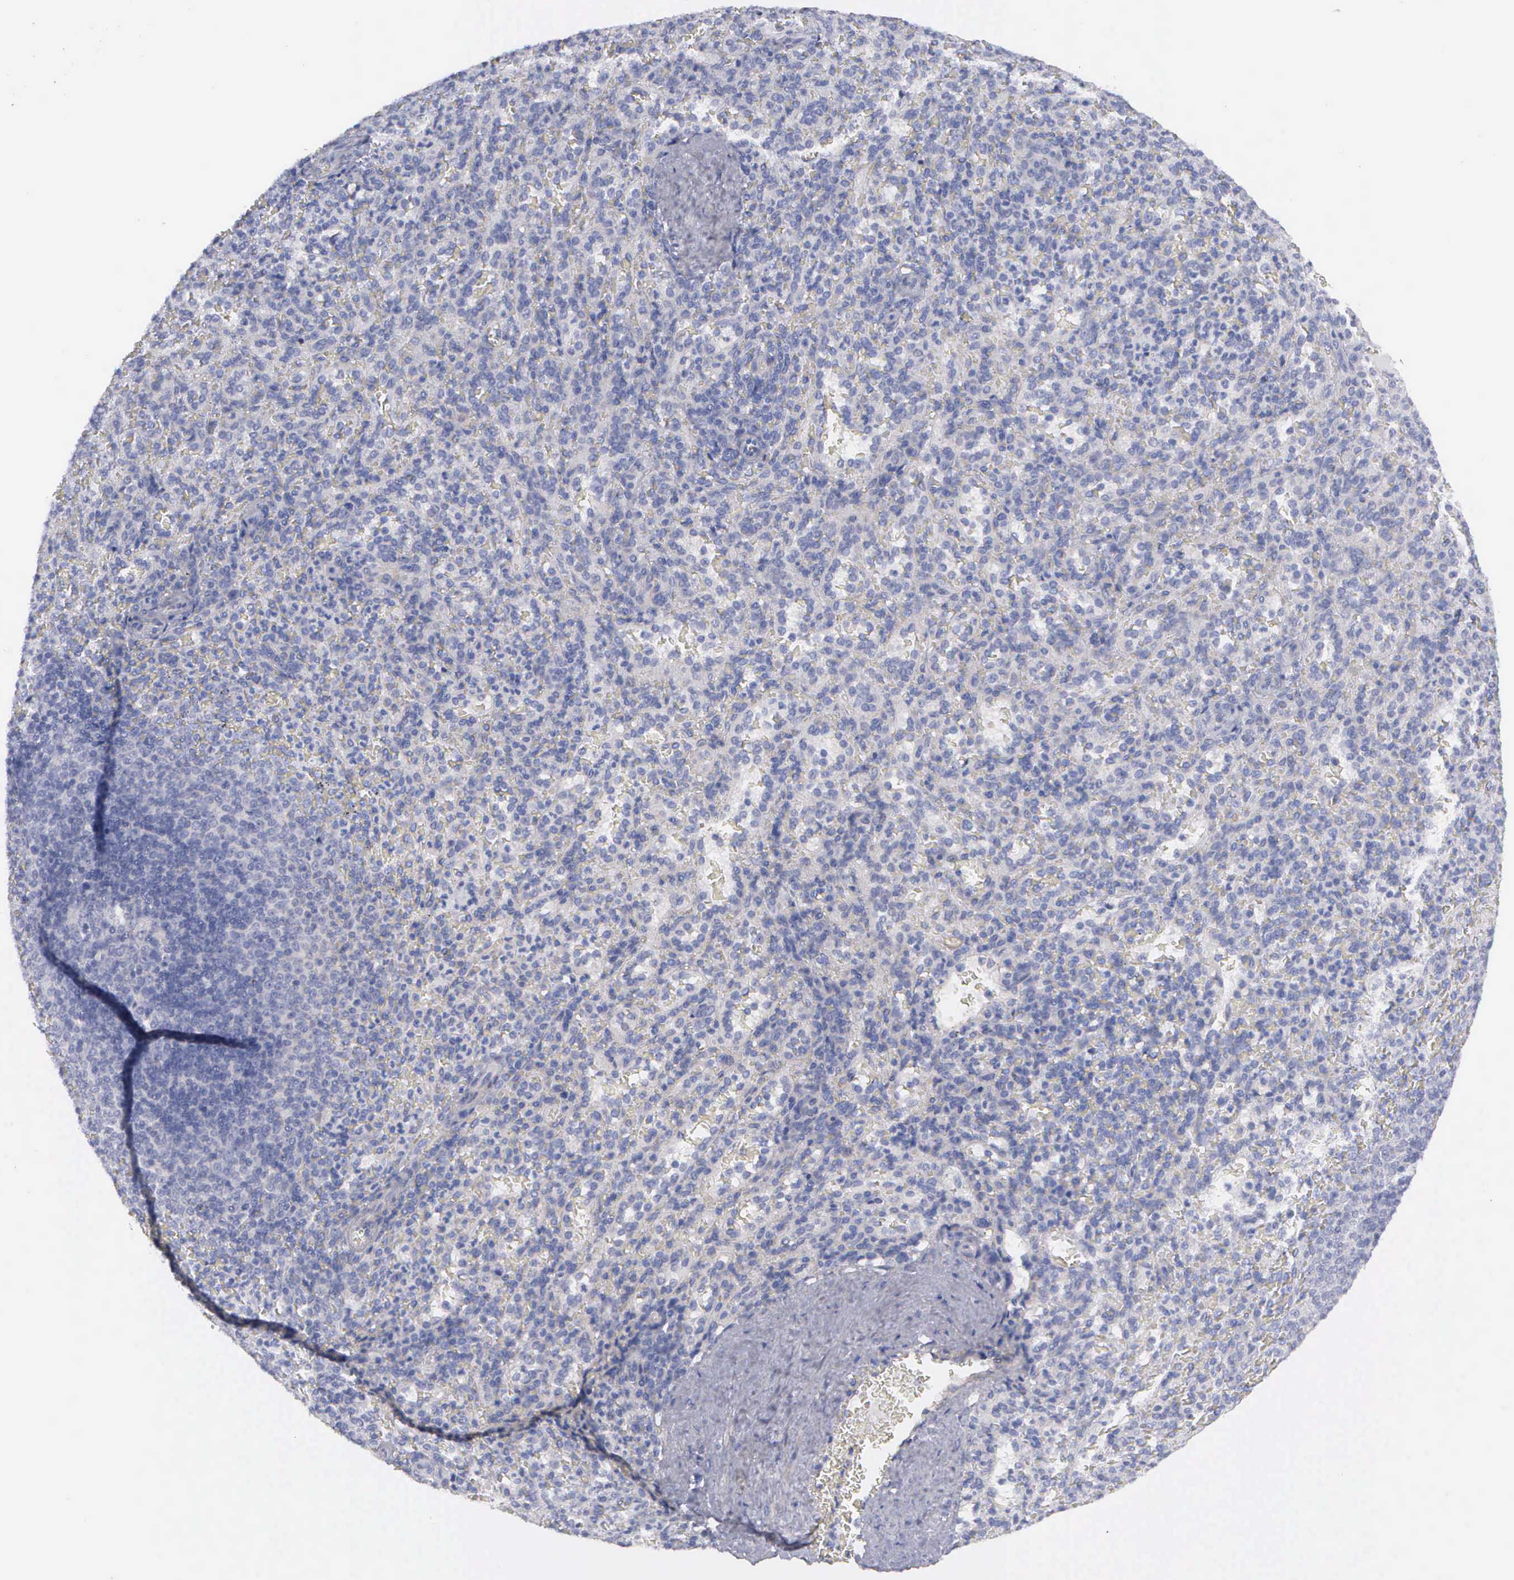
{"staining": {"intensity": "negative", "quantity": "none", "location": "none"}, "tissue": "spleen", "cell_type": "Cells in red pulp", "image_type": "normal", "snomed": [{"axis": "morphology", "description": "Normal tissue, NOS"}, {"axis": "topography", "description": "Spleen"}], "caption": "High power microscopy histopathology image of an IHC micrograph of benign spleen, revealing no significant expression in cells in red pulp.", "gene": "CEP170B", "patient": {"sex": "female", "age": 21}}